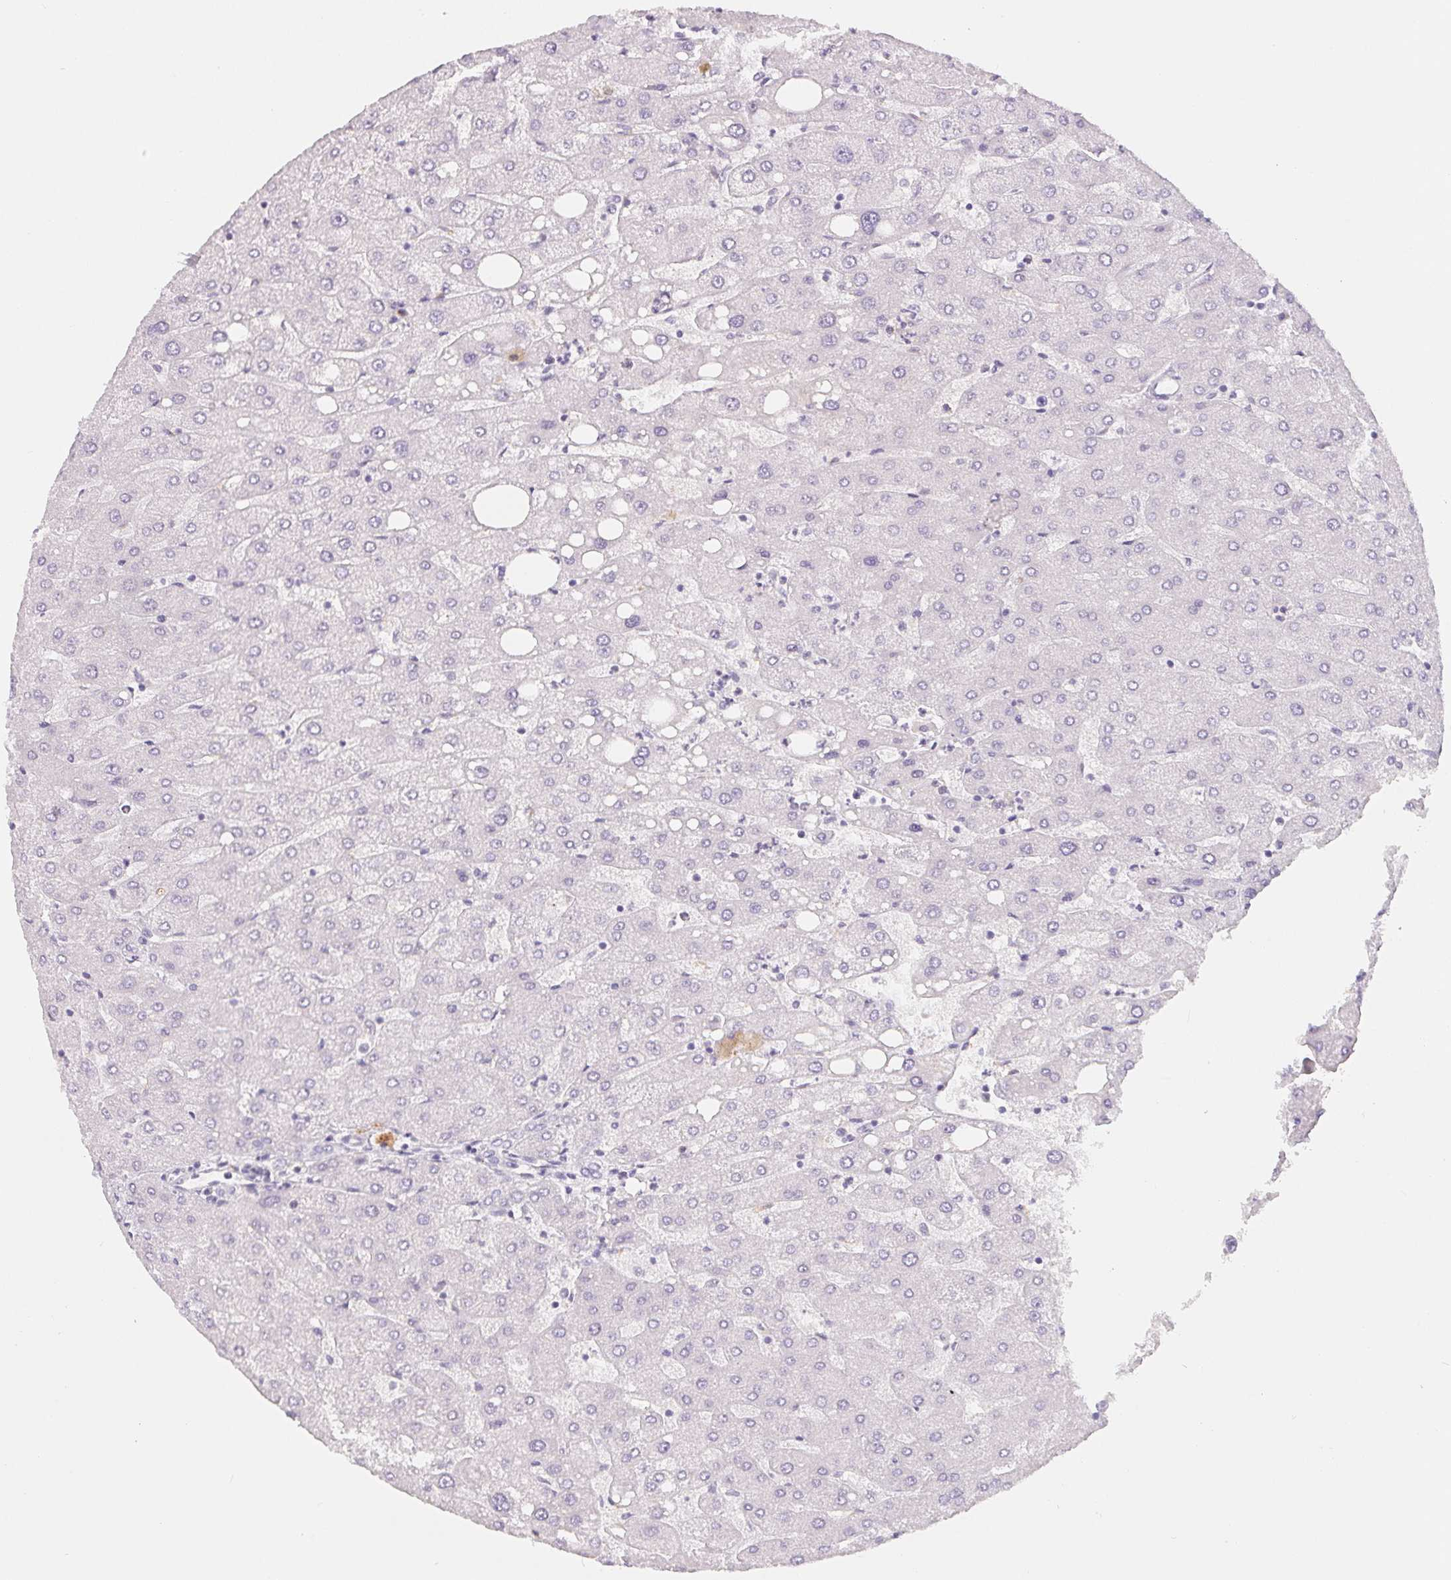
{"staining": {"intensity": "negative", "quantity": "none", "location": "none"}, "tissue": "liver", "cell_type": "Cholangiocytes", "image_type": "normal", "snomed": [{"axis": "morphology", "description": "Normal tissue, NOS"}, {"axis": "topography", "description": "Liver"}], "caption": "Protein analysis of benign liver demonstrates no significant positivity in cholangiocytes.", "gene": "SPACA5B", "patient": {"sex": "male", "age": 67}}